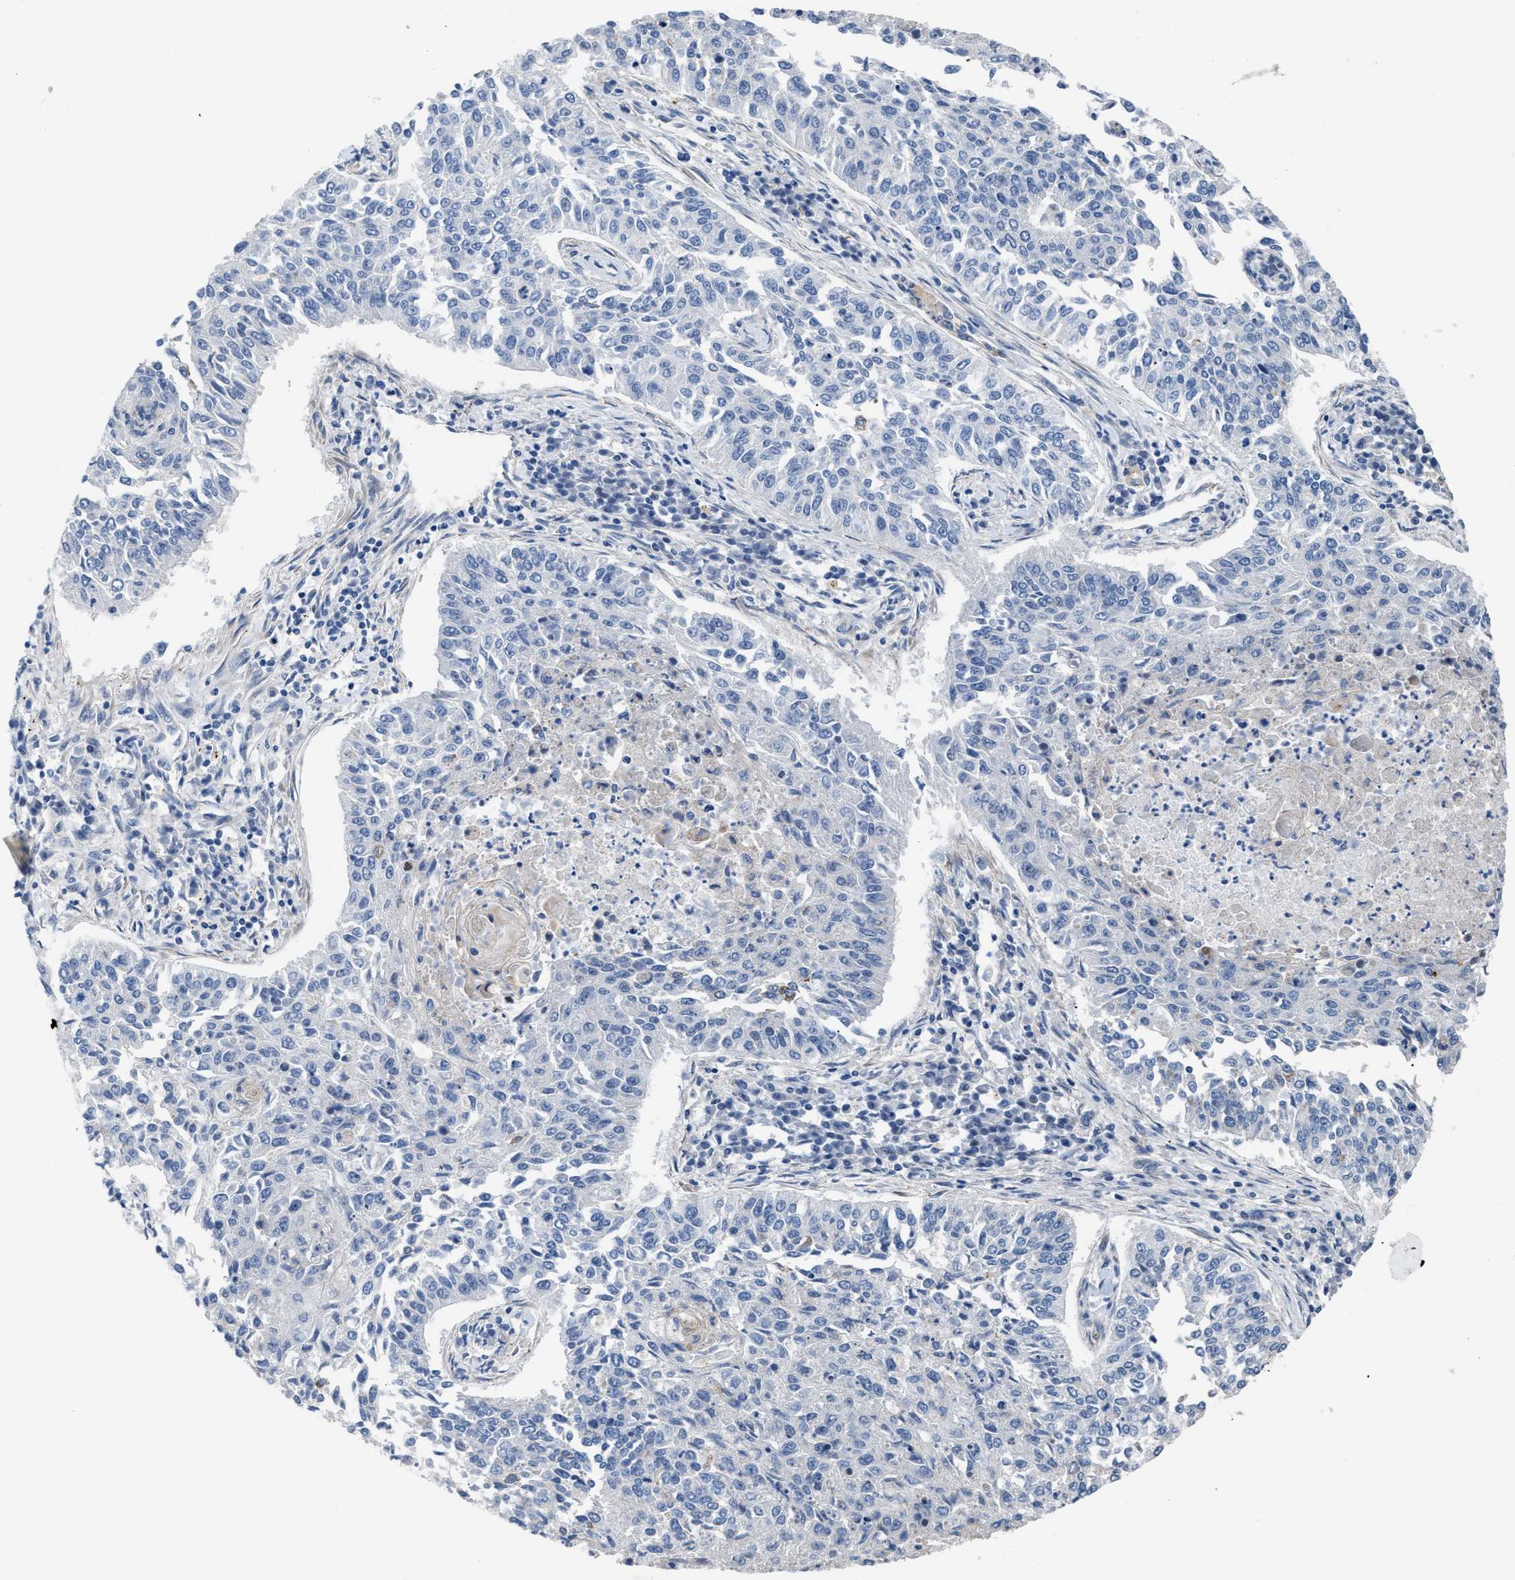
{"staining": {"intensity": "negative", "quantity": "none", "location": "none"}, "tissue": "lung cancer", "cell_type": "Tumor cells", "image_type": "cancer", "snomed": [{"axis": "morphology", "description": "Normal tissue, NOS"}, {"axis": "morphology", "description": "Squamous cell carcinoma, NOS"}, {"axis": "topography", "description": "Cartilage tissue"}, {"axis": "topography", "description": "Bronchus"}, {"axis": "topography", "description": "Lung"}], "caption": "DAB (3,3'-diaminobenzidine) immunohistochemical staining of lung squamous cell carcinoma shows no significant positivity in tumor cells.", "gene": "TFPI", "patient": {"sex": "female", "age": 49}}